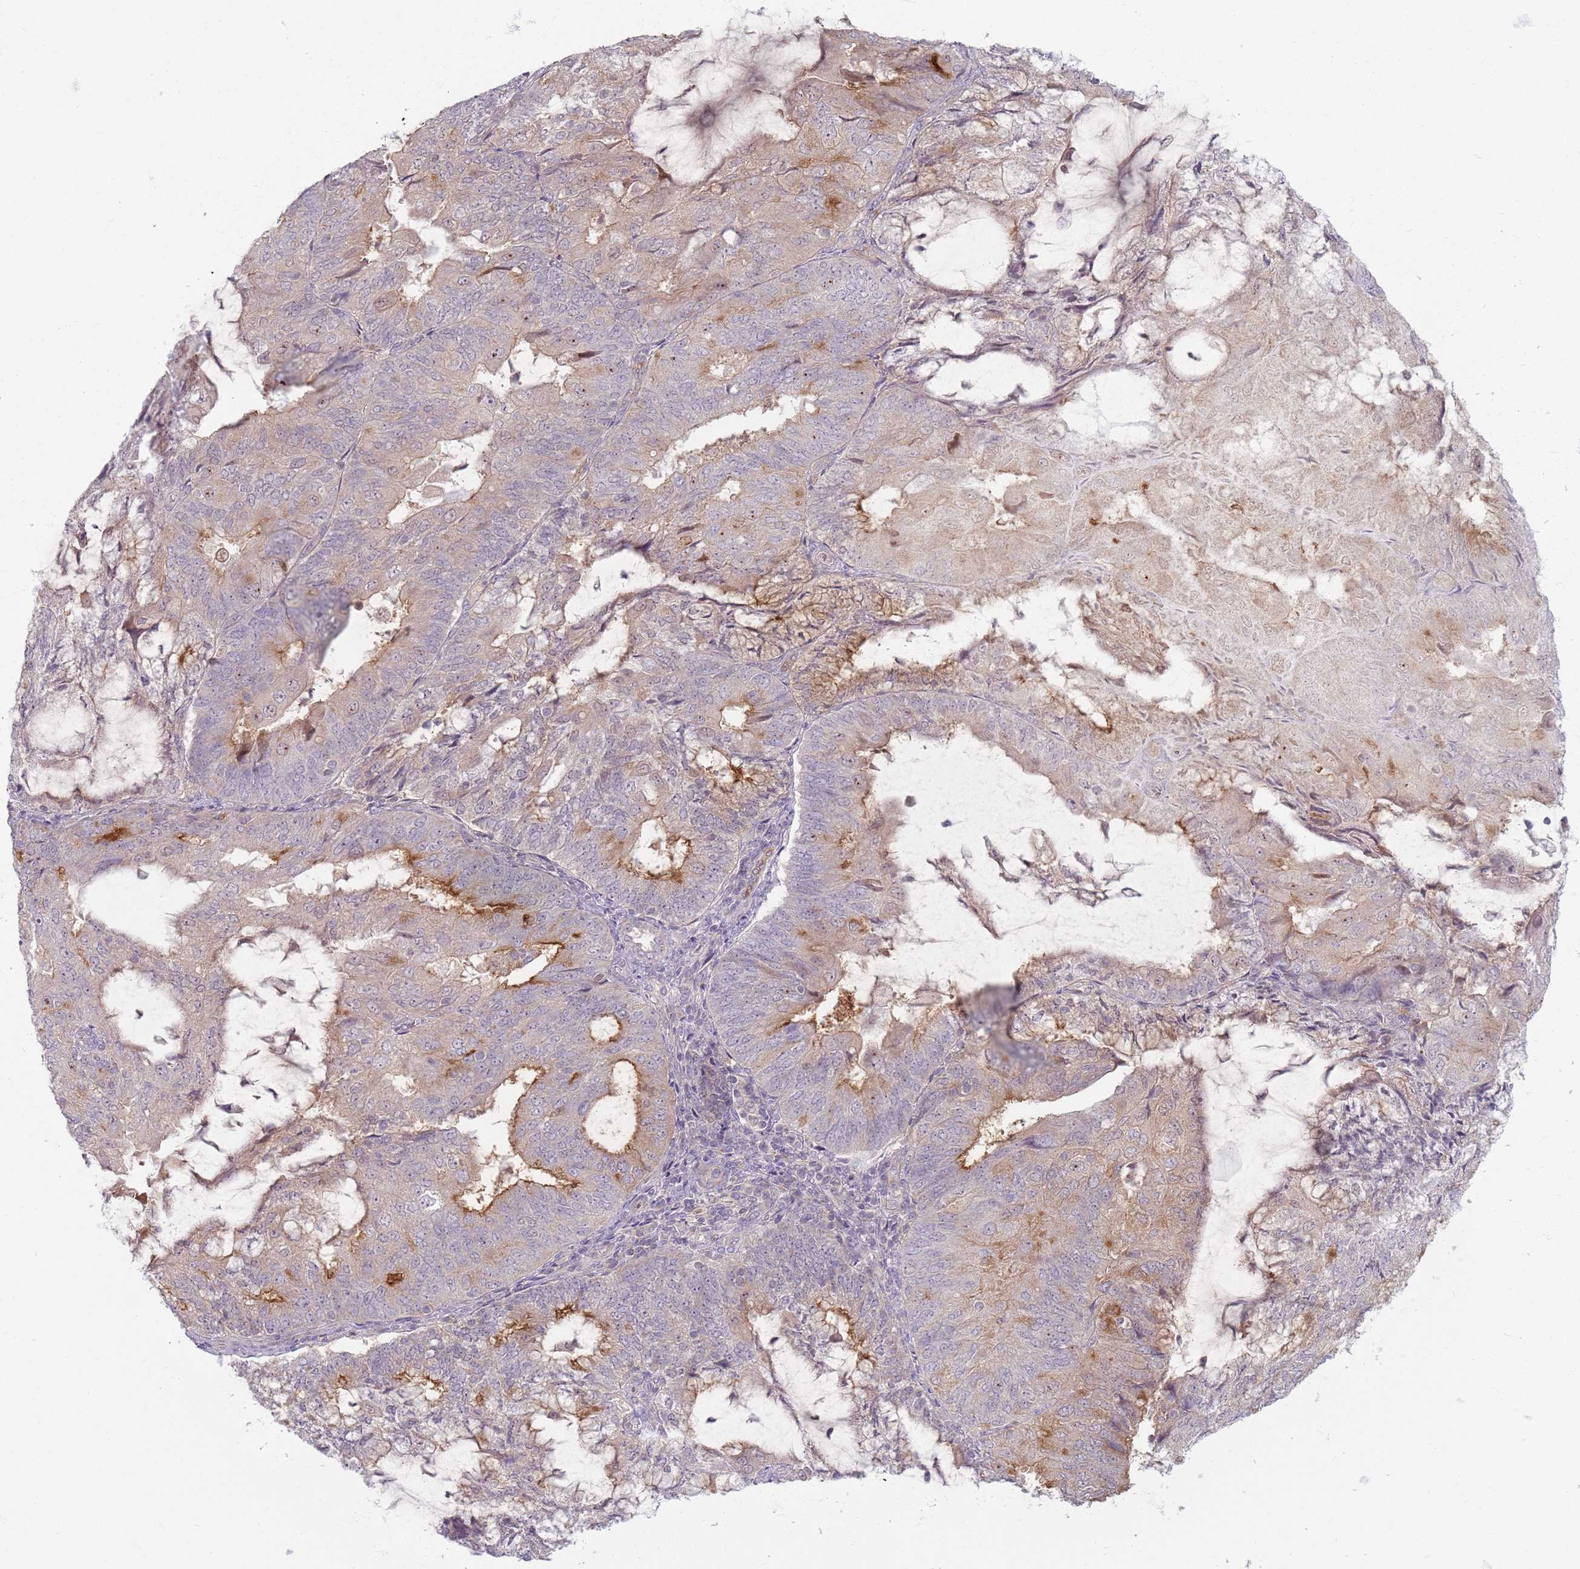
{"staining": {"intensity": "moderate", "quantity": "<25%", "location": "cytoplasmic/membranous"}, "tissue": "endometrial cancer", "cell_type": "Tumor cells", "image_type": "cancer", "snomed": [{"axis": "morphology", "description": "Adenocarcinoma, NOS"}, {"axis": "topography", "description": "Endometrium"}], "caption": "This photomicrograph exhibits immunohistochemistry staining of endometrial cancer, with low moderate cytoplasmic/membranous staining in approximately <25% of tumor cells.", "gene": "ZDHHC2", "patient": {"sex": "female", "age": 81}}